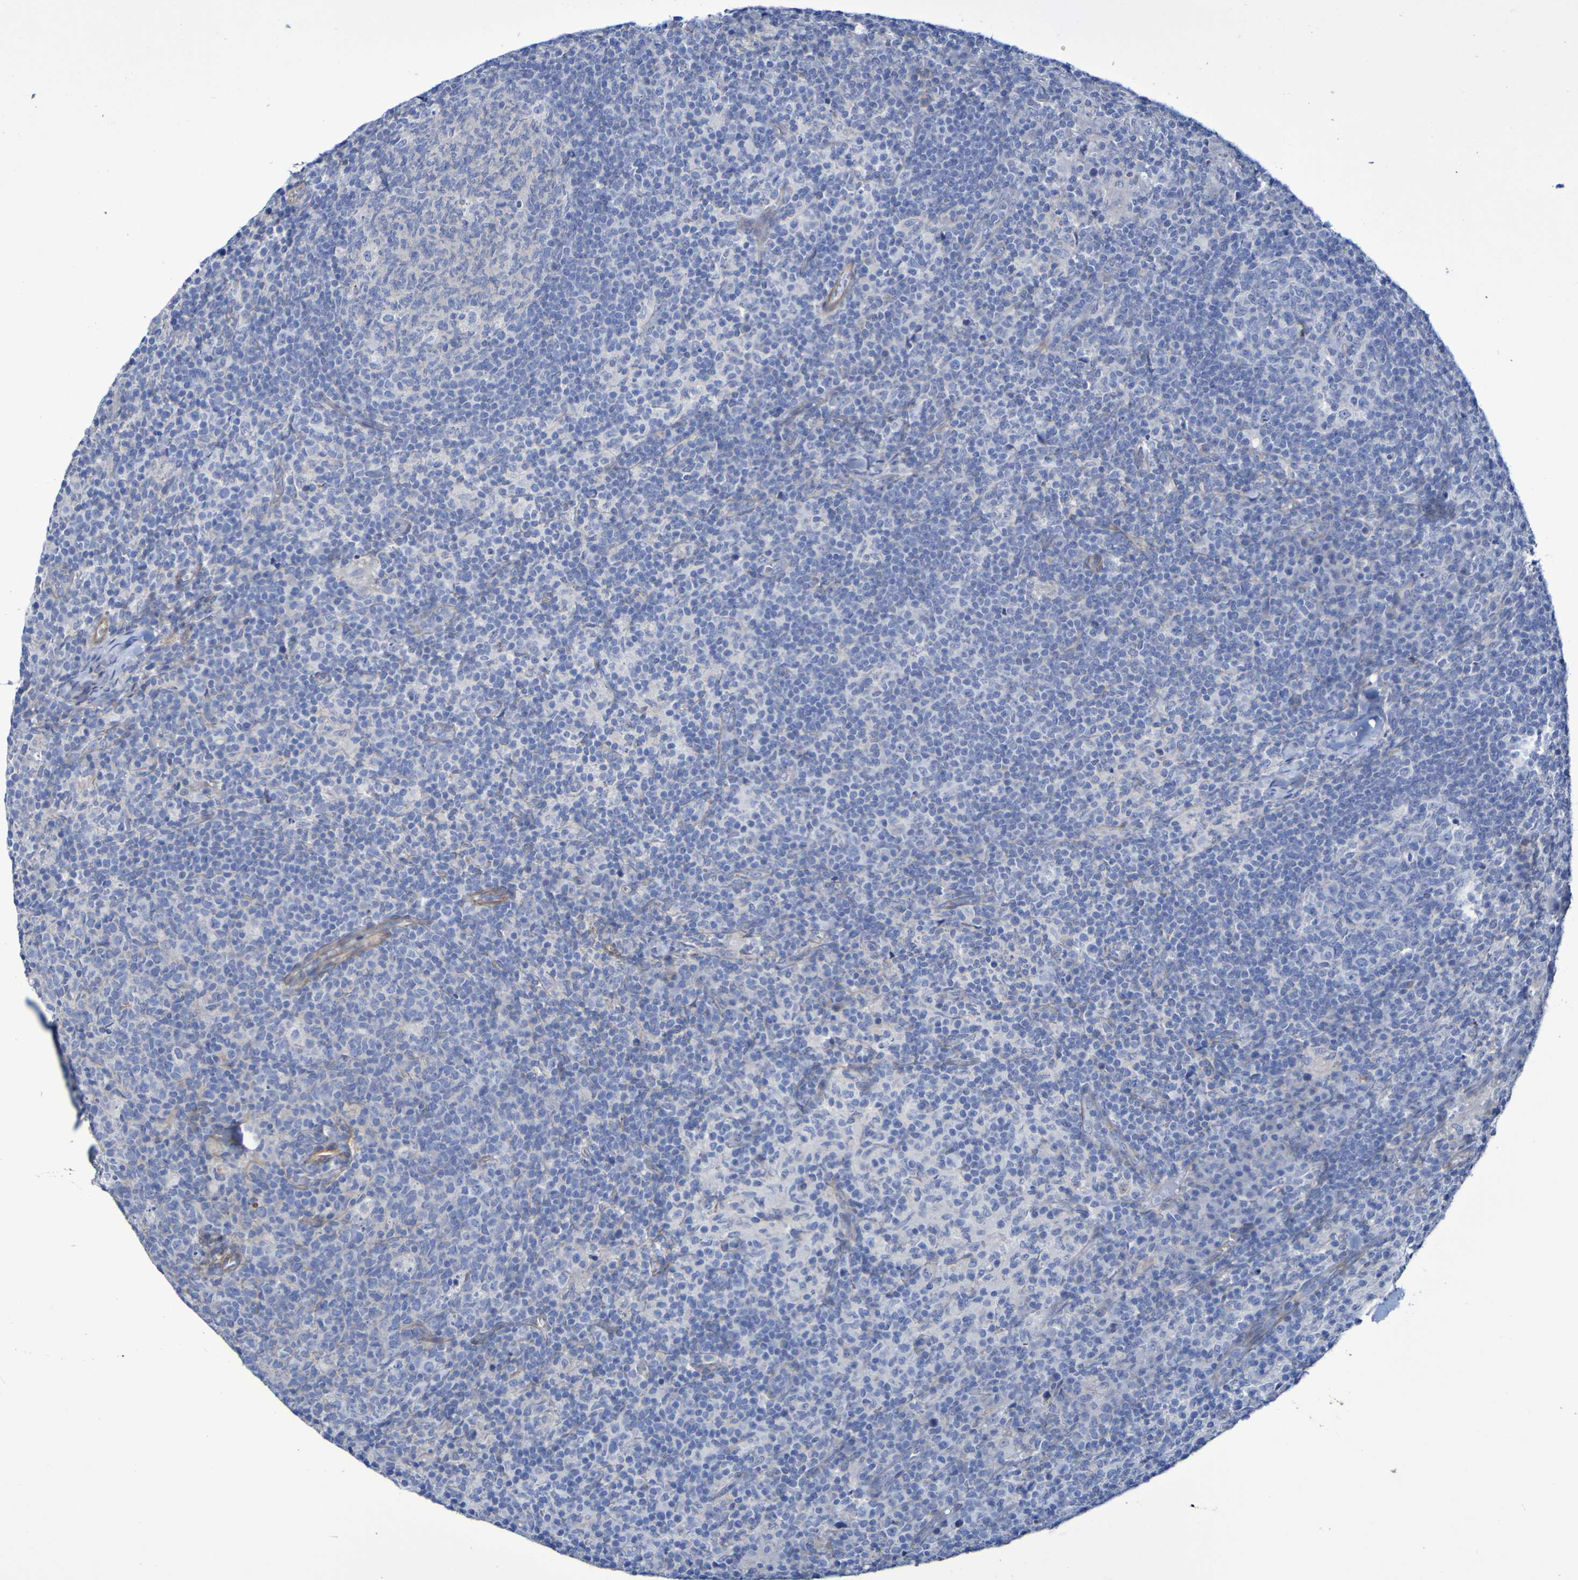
{"staining": {"intensity": "moderate", "quantity": "<25%", "location": "cytoplasmic/membranous"}, "tissue": "lymph node", "cell_type": "Germinal center cells", "image_type": "normal", "snomed": [{"axis": "morphology", "description": "Normal tissue, NOS"}, {"axis": "morphology", "description": "Inflammation, NOS"}, {"axis": "topography", "description": "Lymph node"}], "caption": "High-power microscopy captured an immunohistochemistry (IHC) image of normal lymph node, revealing moderate cytoplasmic/membranous staining in approximately <25% of germinal center cells. Ihc stains the protein of interest in brown and the nuclei are stained blue.", "gene": "LPP", "patient": {"sex": "male", "age": 55}}